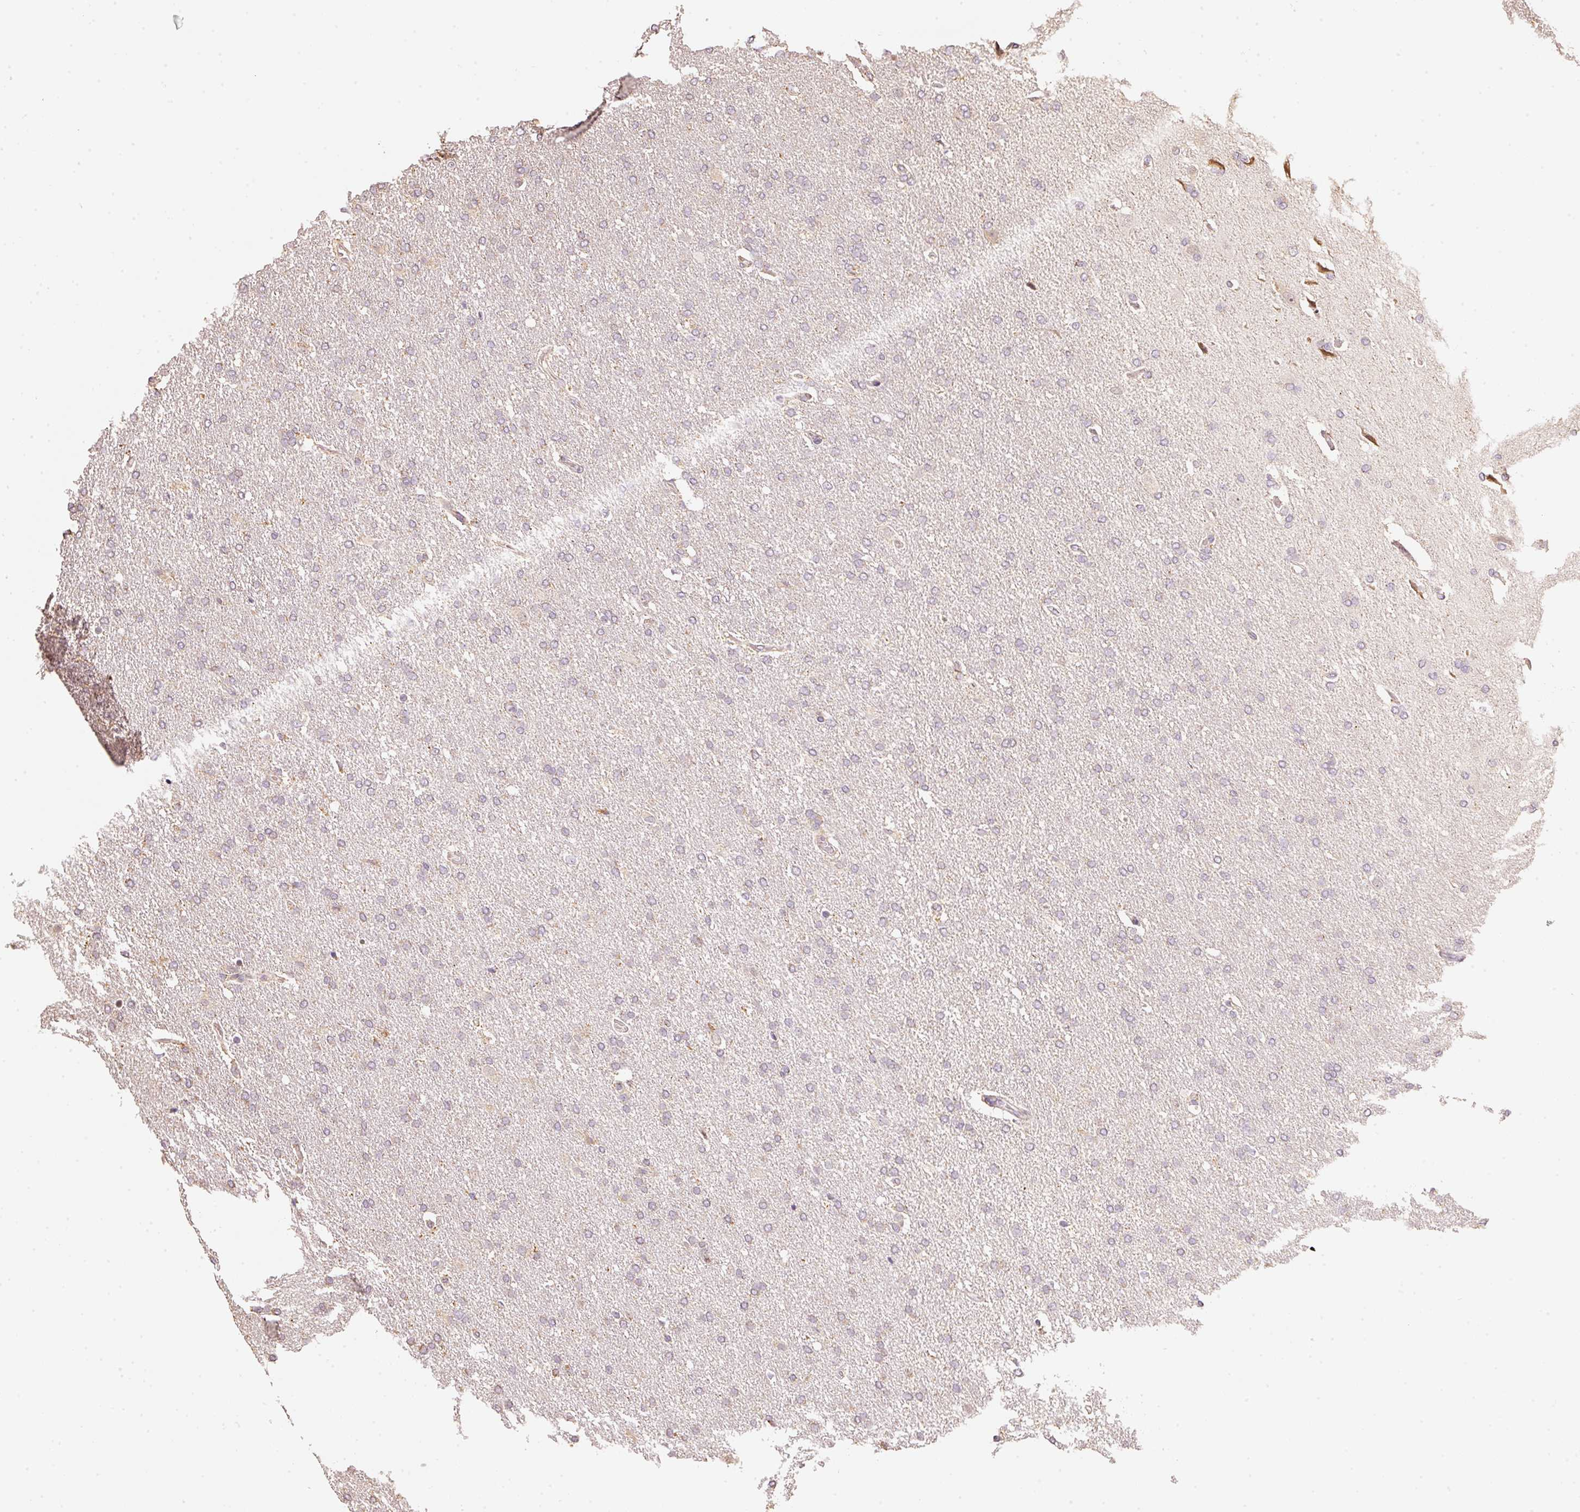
{"staining": {"intensity": "negative", "quantity": "none", "location": "none"}, "tissue": "glioma", "cell_type": "Tumor cells", "image_type": "cancer", "snomed": [{"axis": "morphology", "description": "Glioma, malignant, High grade"}, {"axis": "topography", "description": "Brain"}], "caption": "High magnification brightfield microscopy of malignant glioma (high-grade) stained with DAB (3,3'-diaminobenzidine) (brown) and counterstained with hematoxylin (blue): tumor cells show no significant staining.", "gene": "RAB35", "patient": {"sex": "male", "age": 72}}